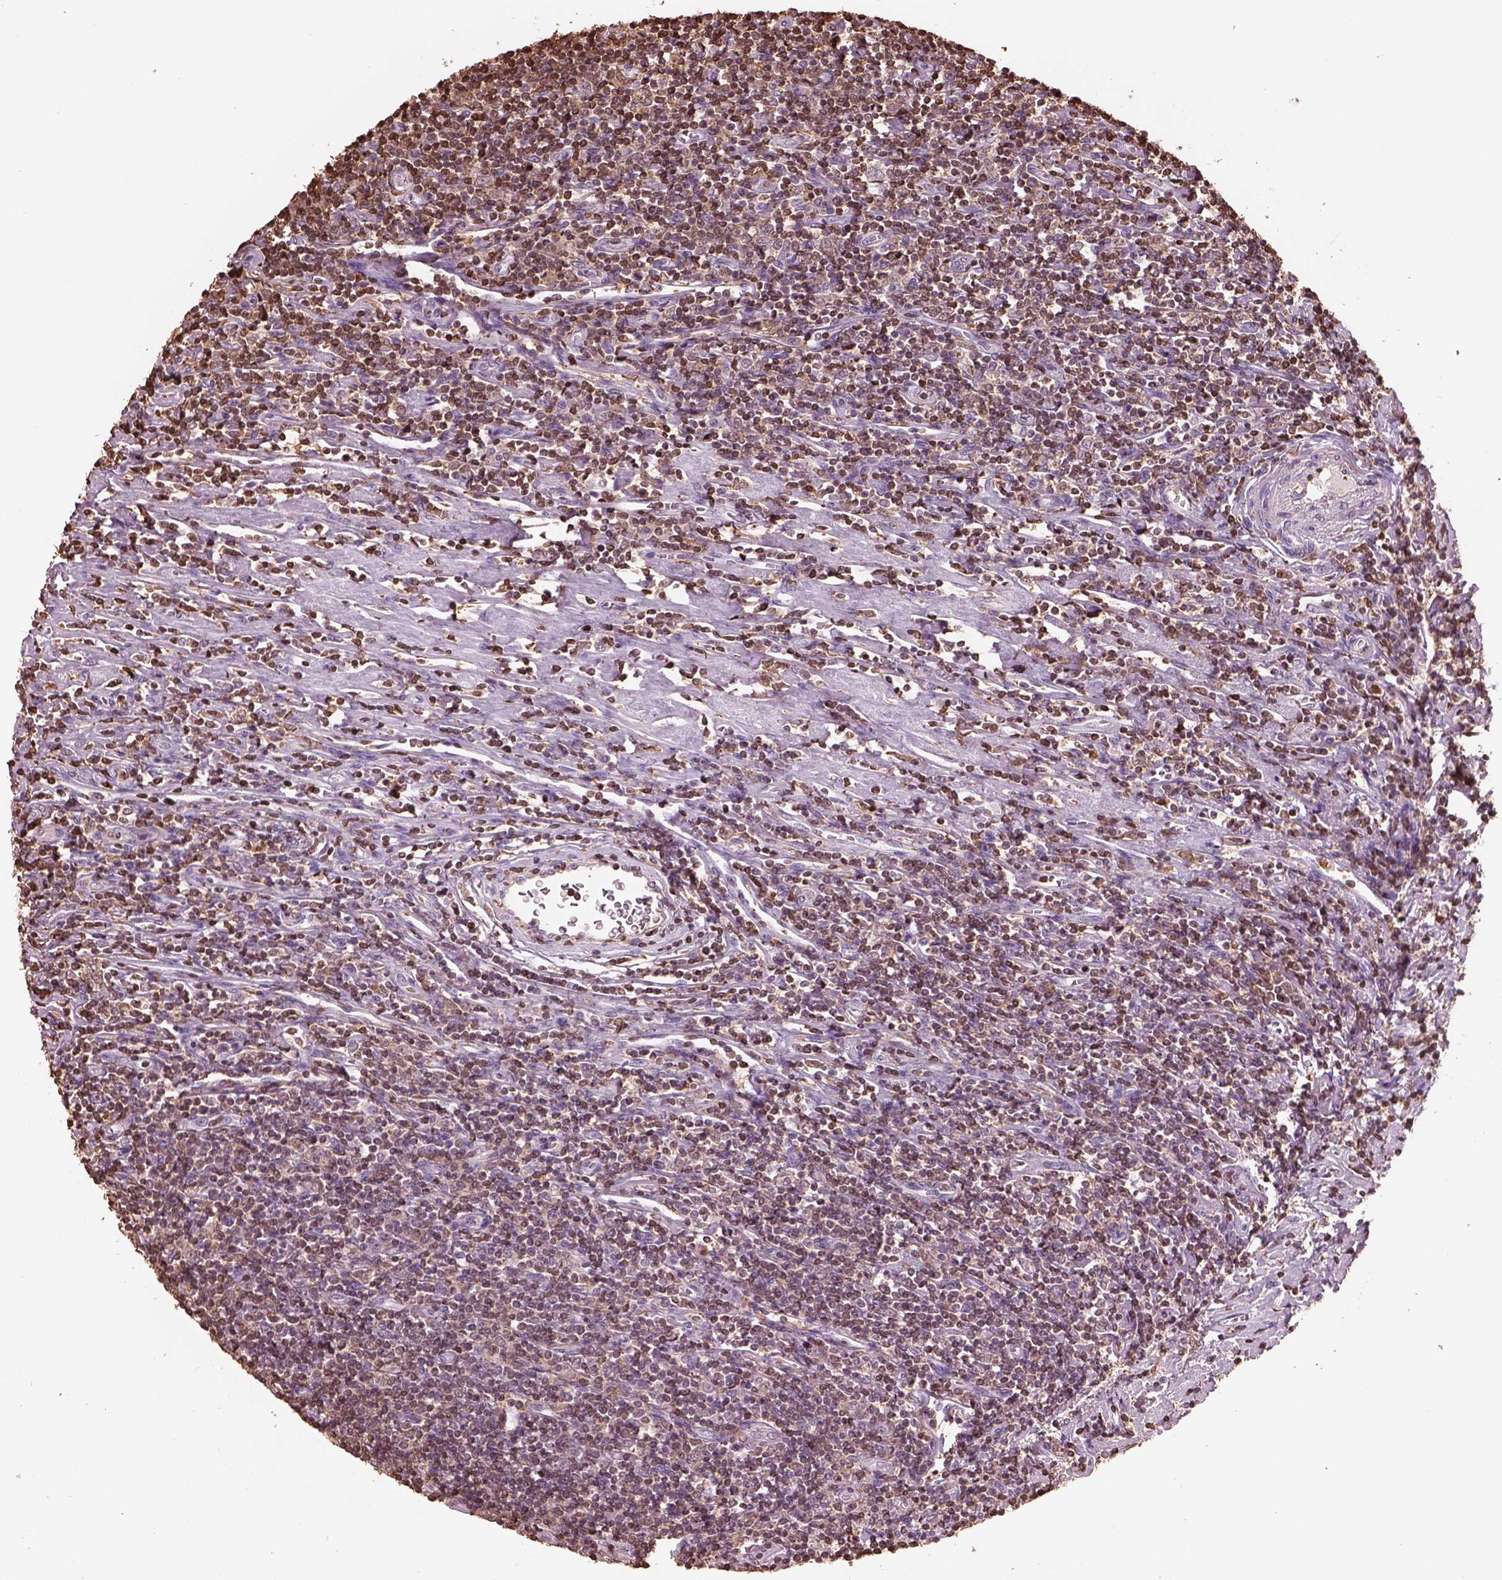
{"staining": {"intensity": "weak", "quantity": "<25%", "location": "cytoplasmic/membranous,nuclear"}, "tissue": "lymphoma", "cell_type": "Tumor cells", "image_type": "cancer", "snomed": [{"axis": "morphology", "description": "Hodgkin's disease, NOS"}, {"axis": "topography", "description": "Lymph node"}], "caption": "There is no significant positivity in tumor cells of lymphoma.", "gene": "IL31RA", "patient": {"sex": "male", "age": 40}}